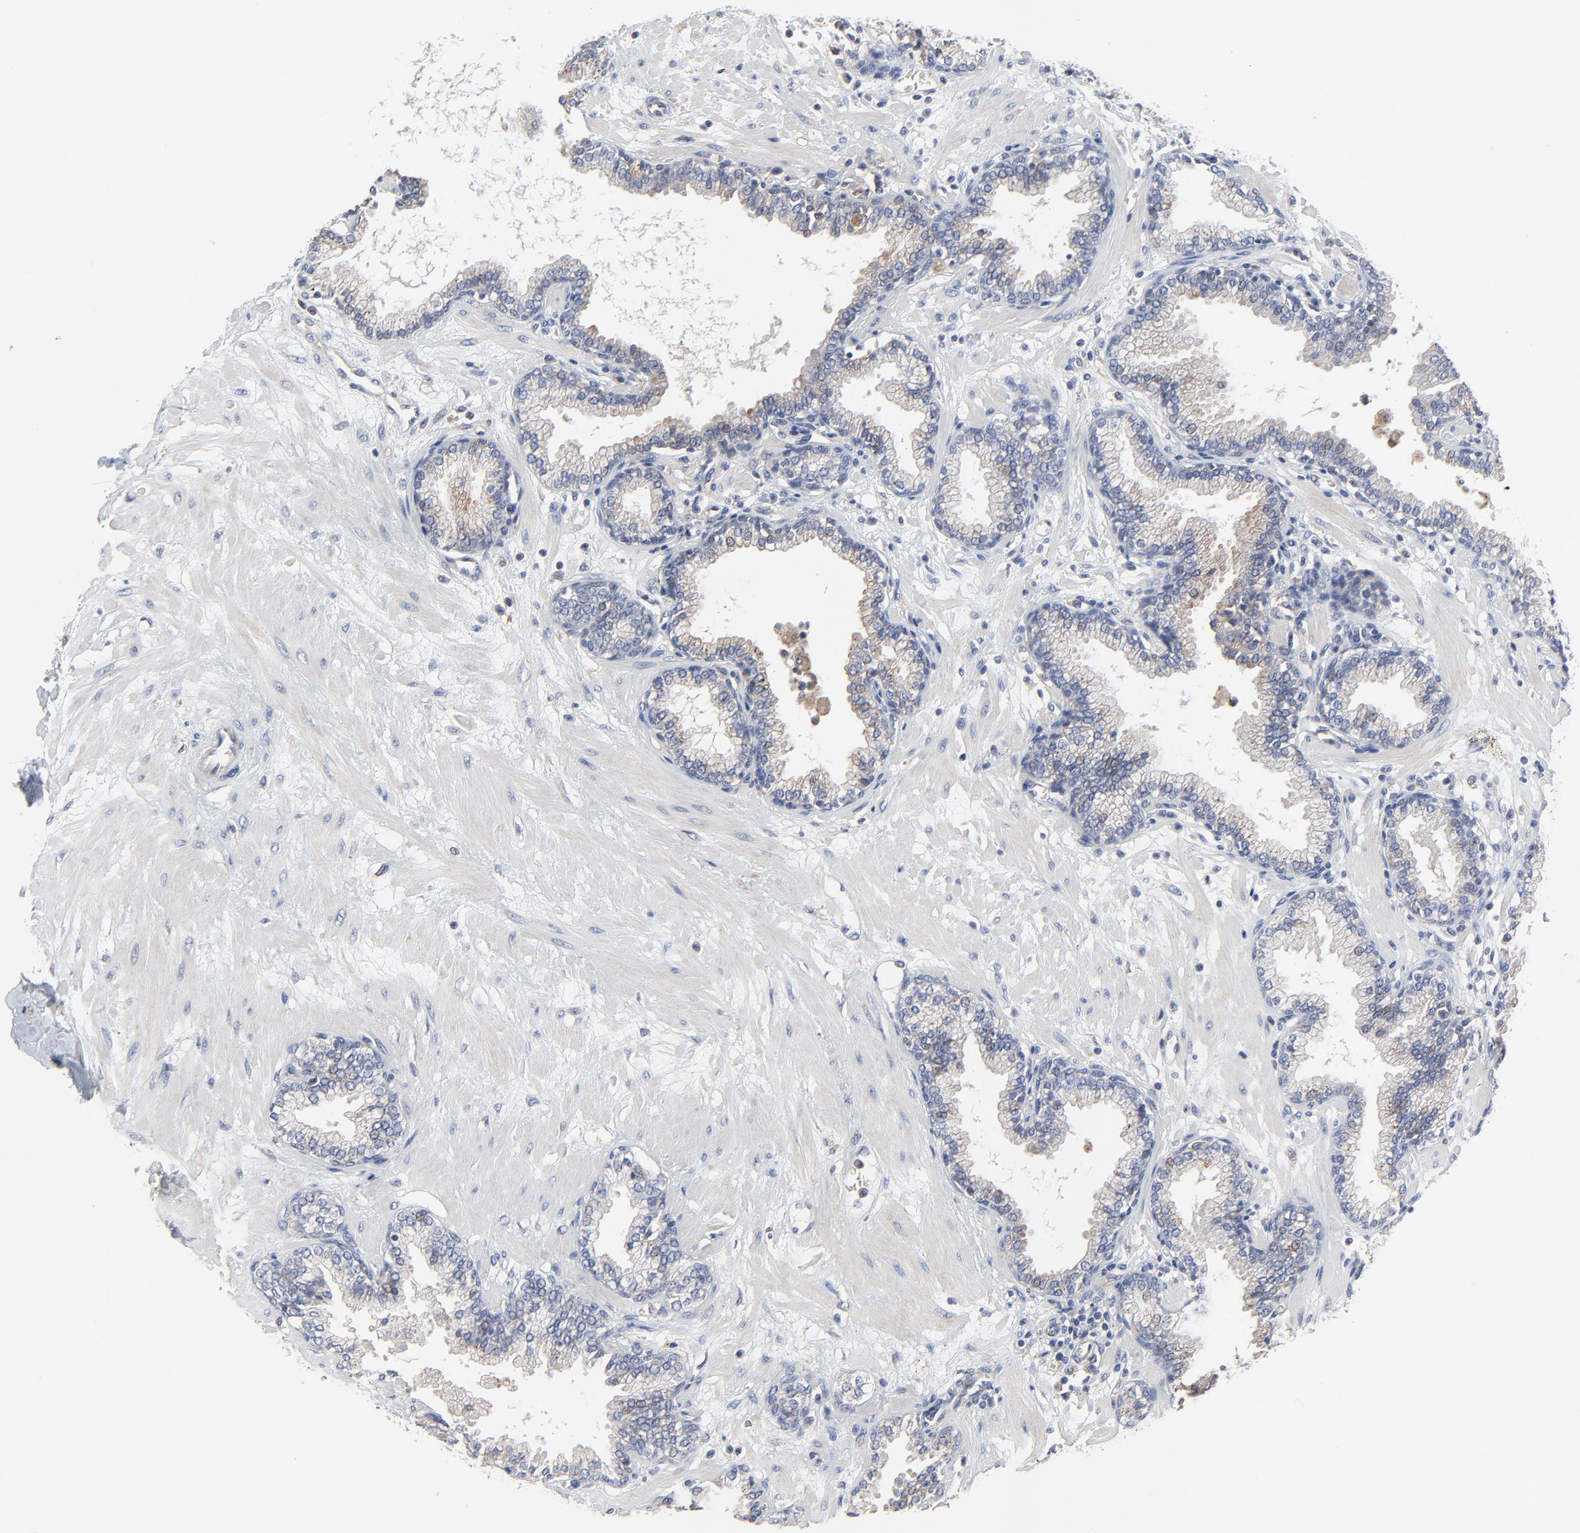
{"staining": {"intensity": "weak", "quantity": "<25%", "location": "cytoplasmic/membranous,nuclear"}, "tissue": "prostate", "cell_type": "Glandular cells", "image_type": "normal", "snomed": [{"axis": "morphology", "description": "Normal tissue, NOS"}, {"axis": "topography", "description": "Prostate"}], "caption": "Human prostate stained for a protein using IHC exhibits no expression in glandular cells.", "gene": "NXF3", "patient": {"sex": "male", "age": 64}}